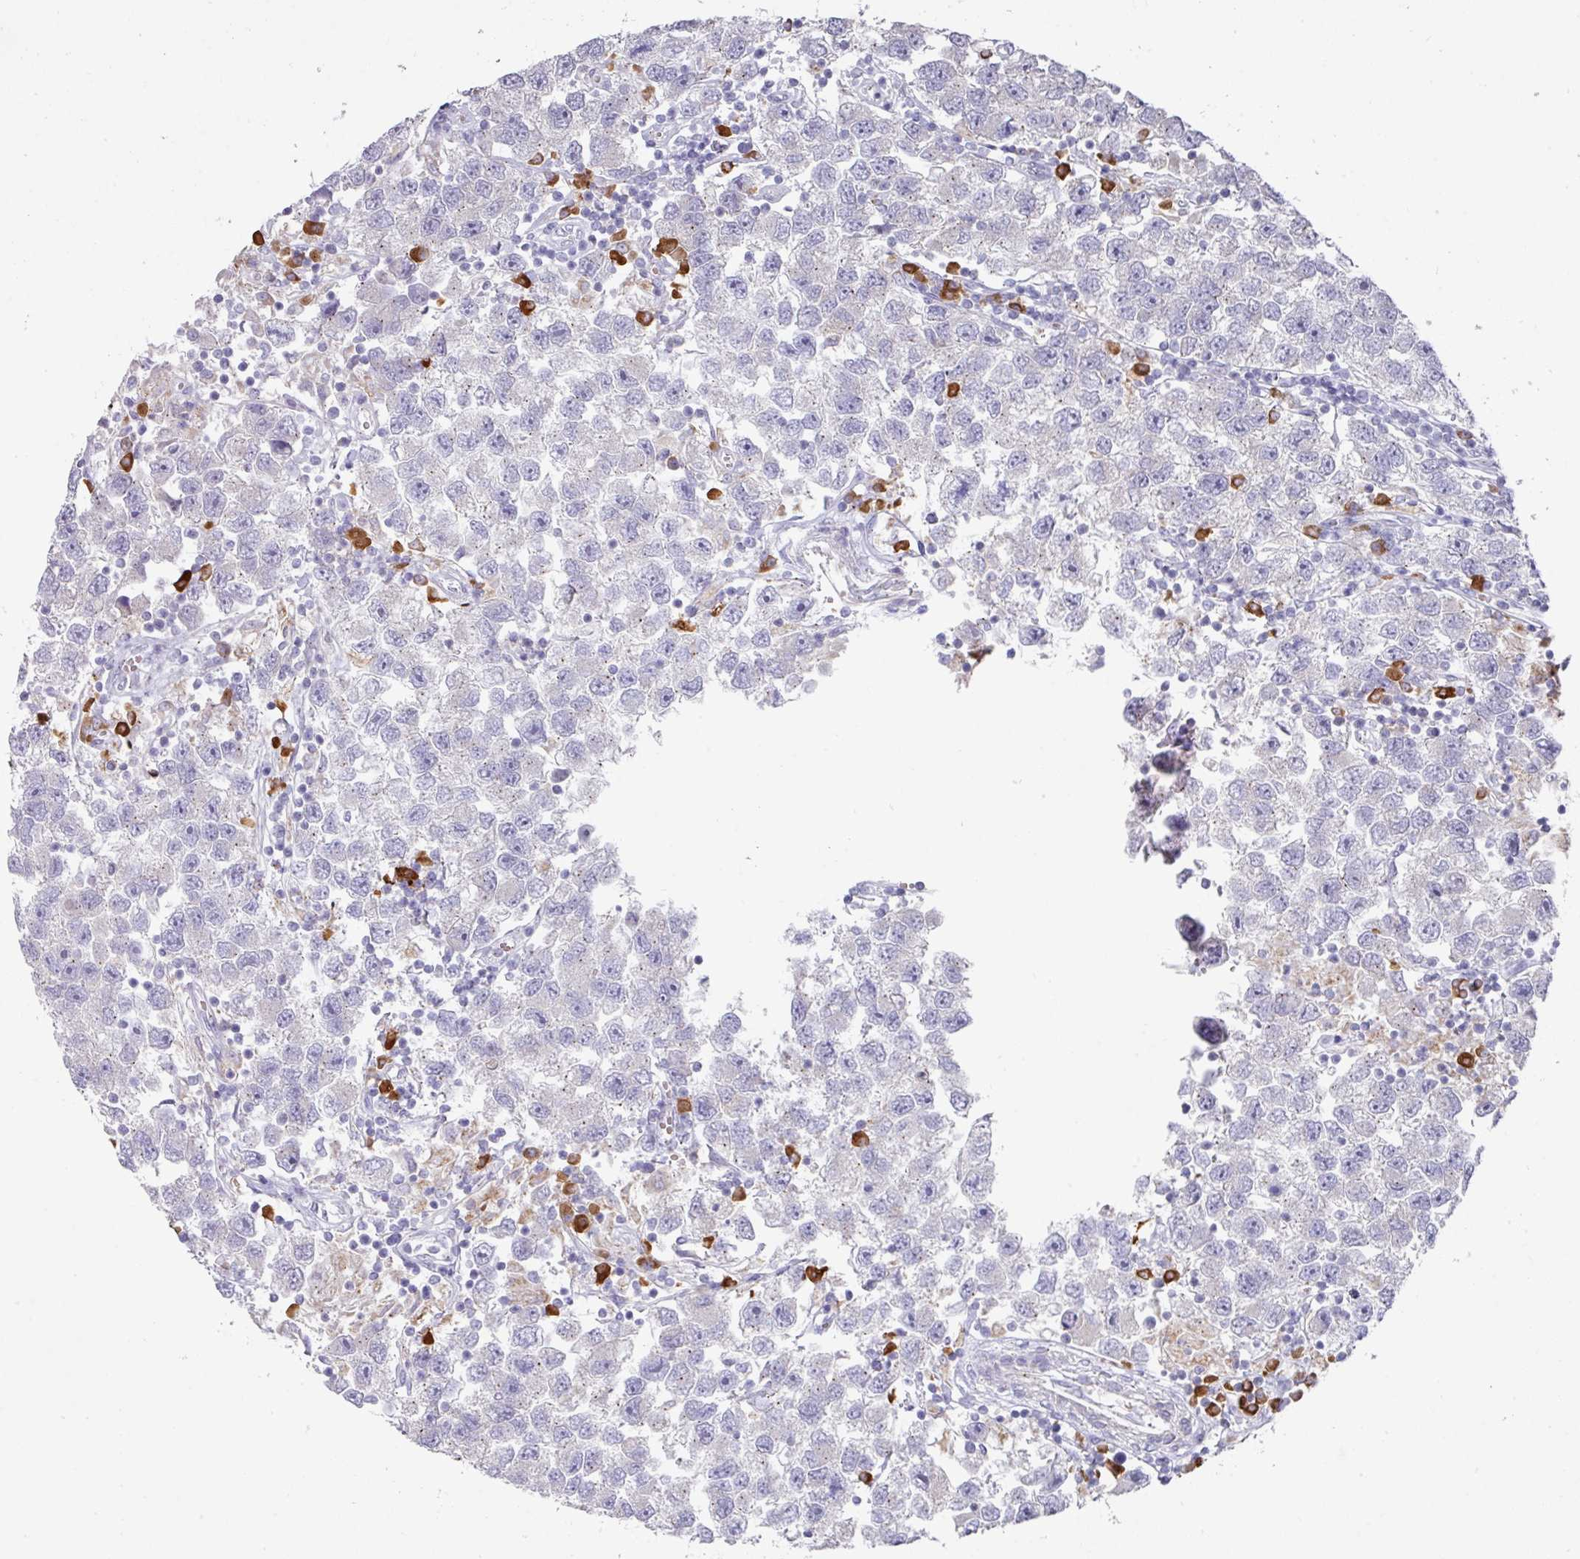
{"staining": {"intensity": "negative", "quantity": "none", "location": "none"}, "tissue": "testis cancer", "cell_type": "Tumor cells", "image_type": "cancer", "snomed": [{"axis": "morphology", "description": "Seminoma, NOS"}, {"axis": "topography", "description": "Testis"}], "caption": "Immunohistochemistry (IHC) histopathology image of neoplastic tissue: testis seminoma stained with DAB demonstrates no significant protein staining in tumor cells. (Immunohistochemistry, brightfield microscopy, high magnification).", "gene": "IL4R", "patient": {"sex": "male", "age": 26}}